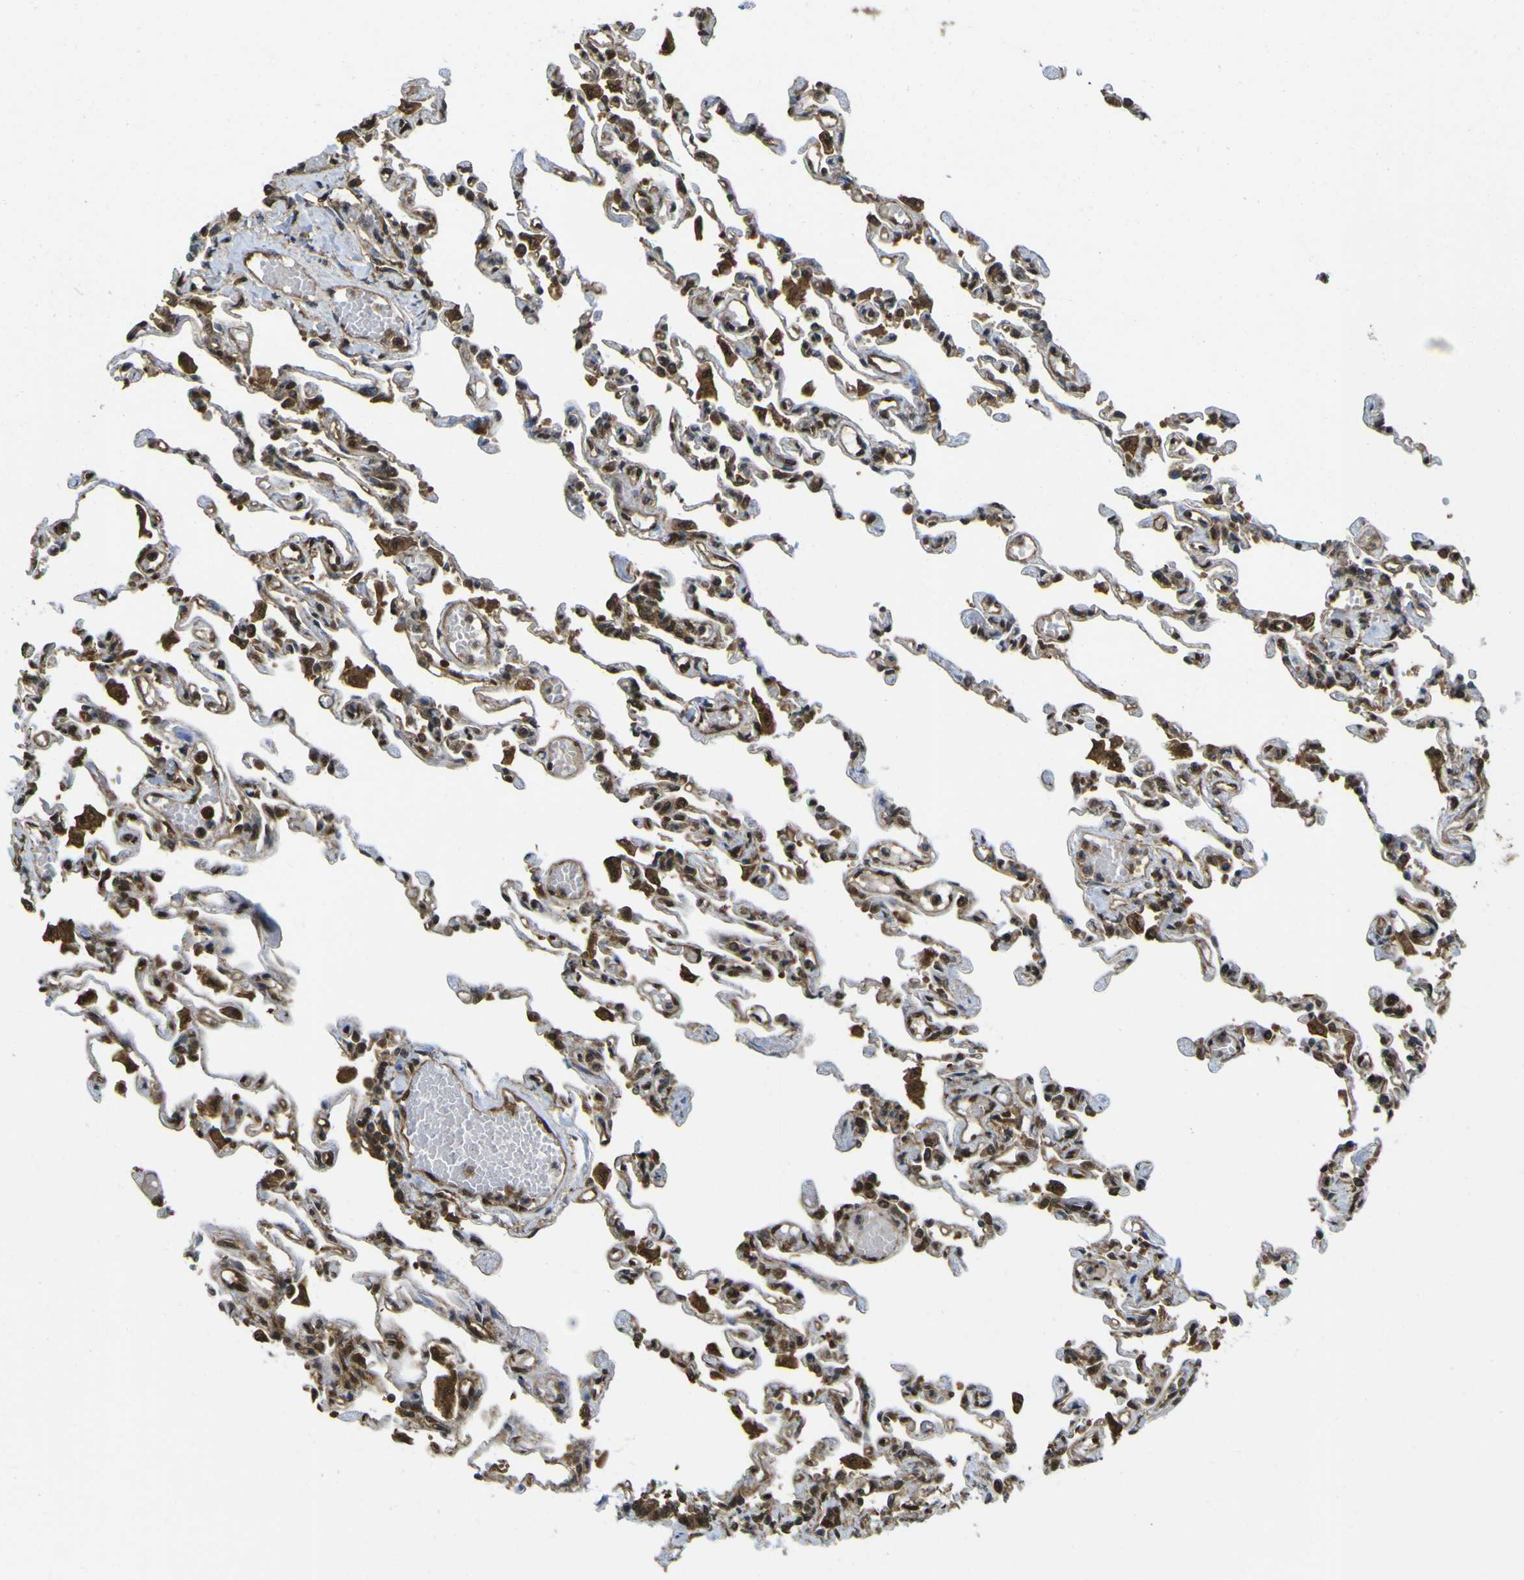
{"staining": {"intensity": "moderate", "quantity": ">75%", "location": "cytoplasmic/membranous,nuclear"}, "tissue": "lung", "cell_type": "Alveolar cells", "image_type": "normal", "snomed": [{"axis": "morphology", "description": "Normal tissue, NOS"}, {"axis": "topography", "description": "Lung"}], "caption": "Alveolar cells reveal medium levels of moderate cytoplasmic/membranous,nuclear staining in approximately >75% of cells in normal human lung. The protein of interest is stained brown, and the nuclei are stained in blue (DAB IHC with brightfield microscopy, high magnification).", "gene": "YWHAG", "patient": {"sex": "male", "age": 21}}